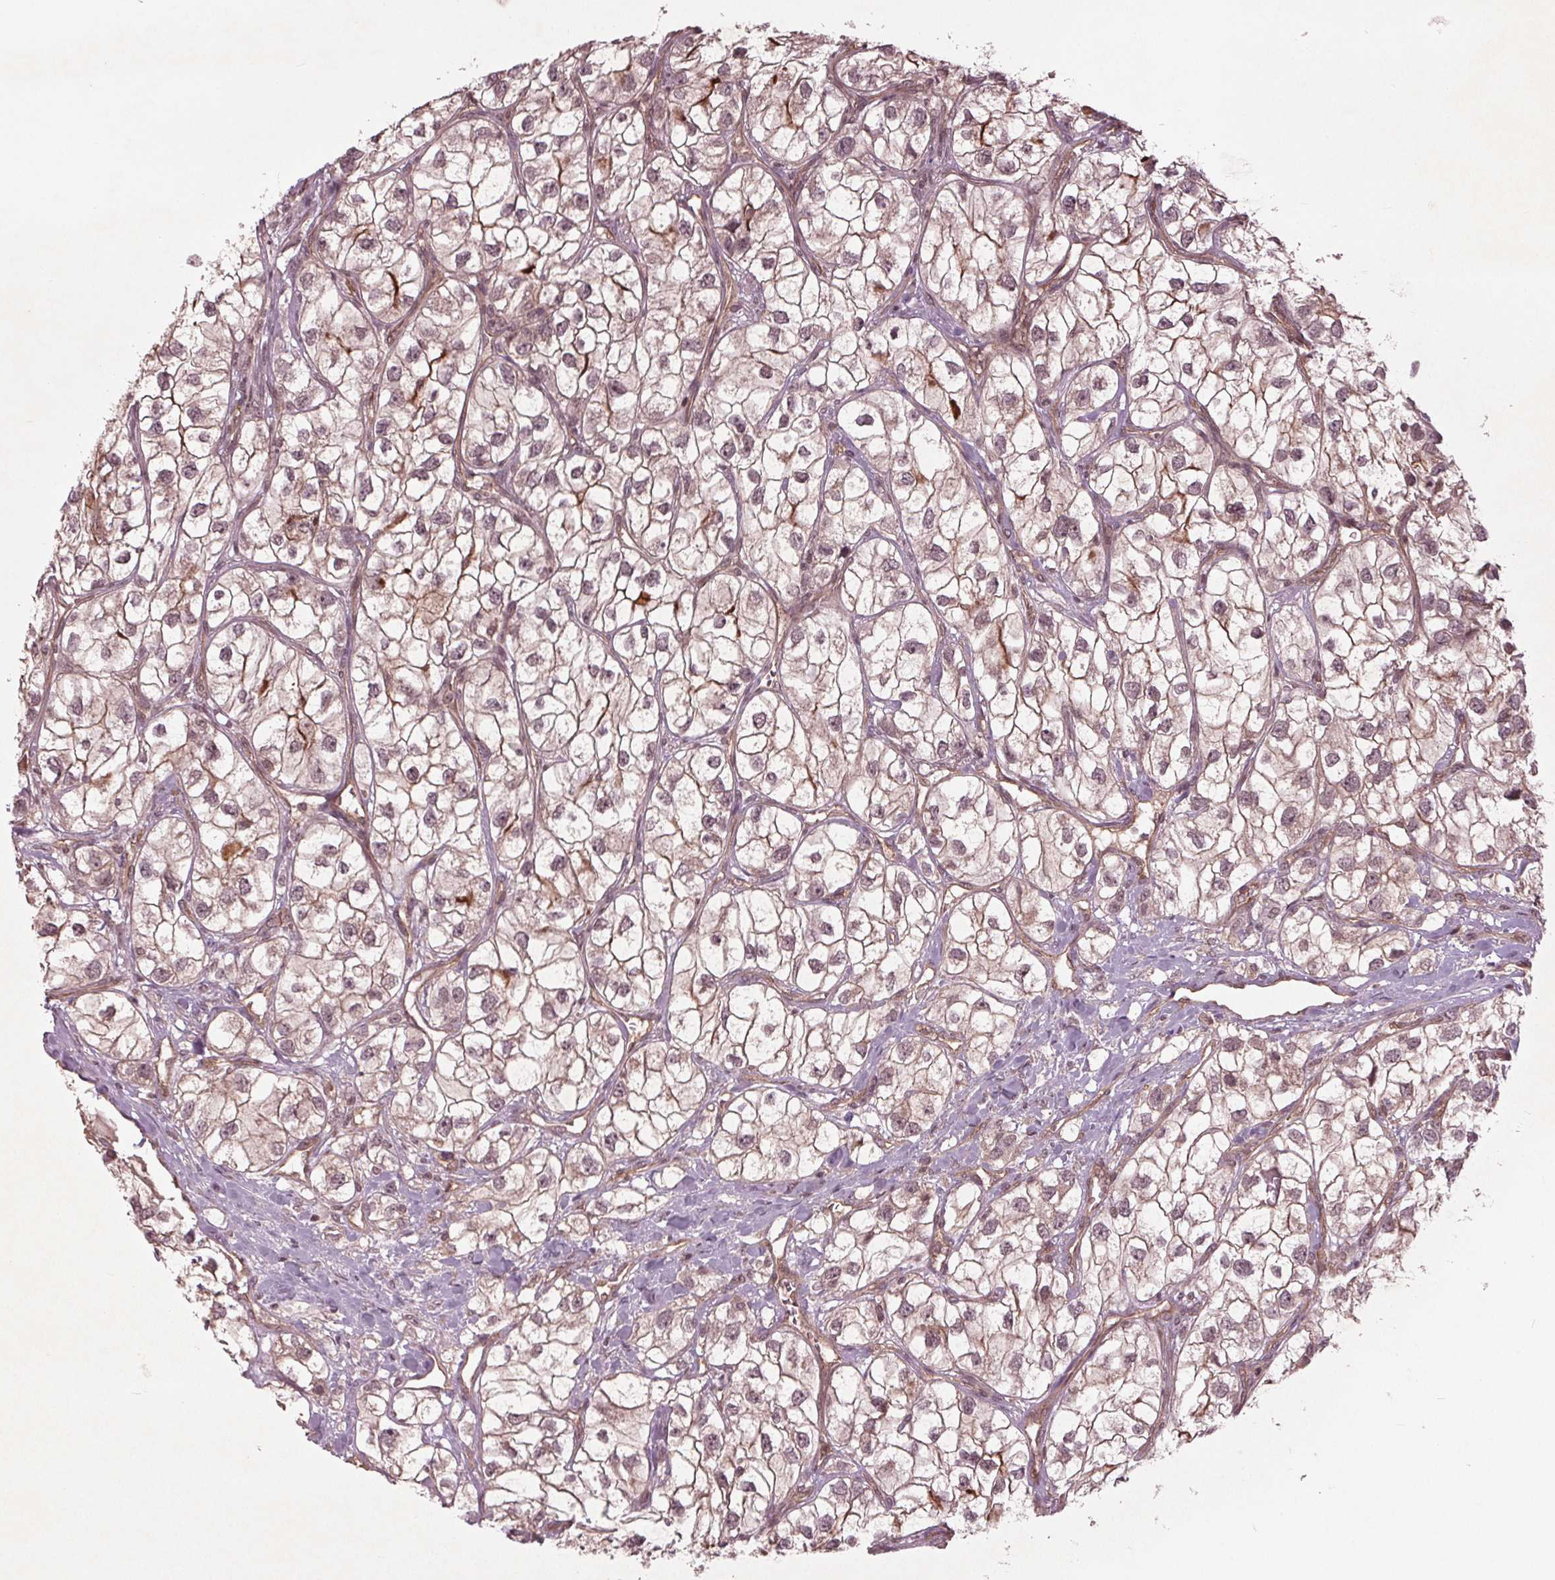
{"staining": {"intensity": "weak", "quantity": "<25%", "location": "nuclear"}, "tissue": "renal cancer", "cell_type": "Tumor cells", "image_type": "cancer", "snomed": [{"axis": "morphology", "description": "Adenocarcinoma, NOS"}, {"axis": "topography", "description": "Kidney"}], "caption": "This is a image of immunohistochemistry staining of renal cancer, which shows no staining in tumor cells. Nuclei are stained in blue.", "gene": "BTBD1", "patient": {"sex": "male", "age": 59}}